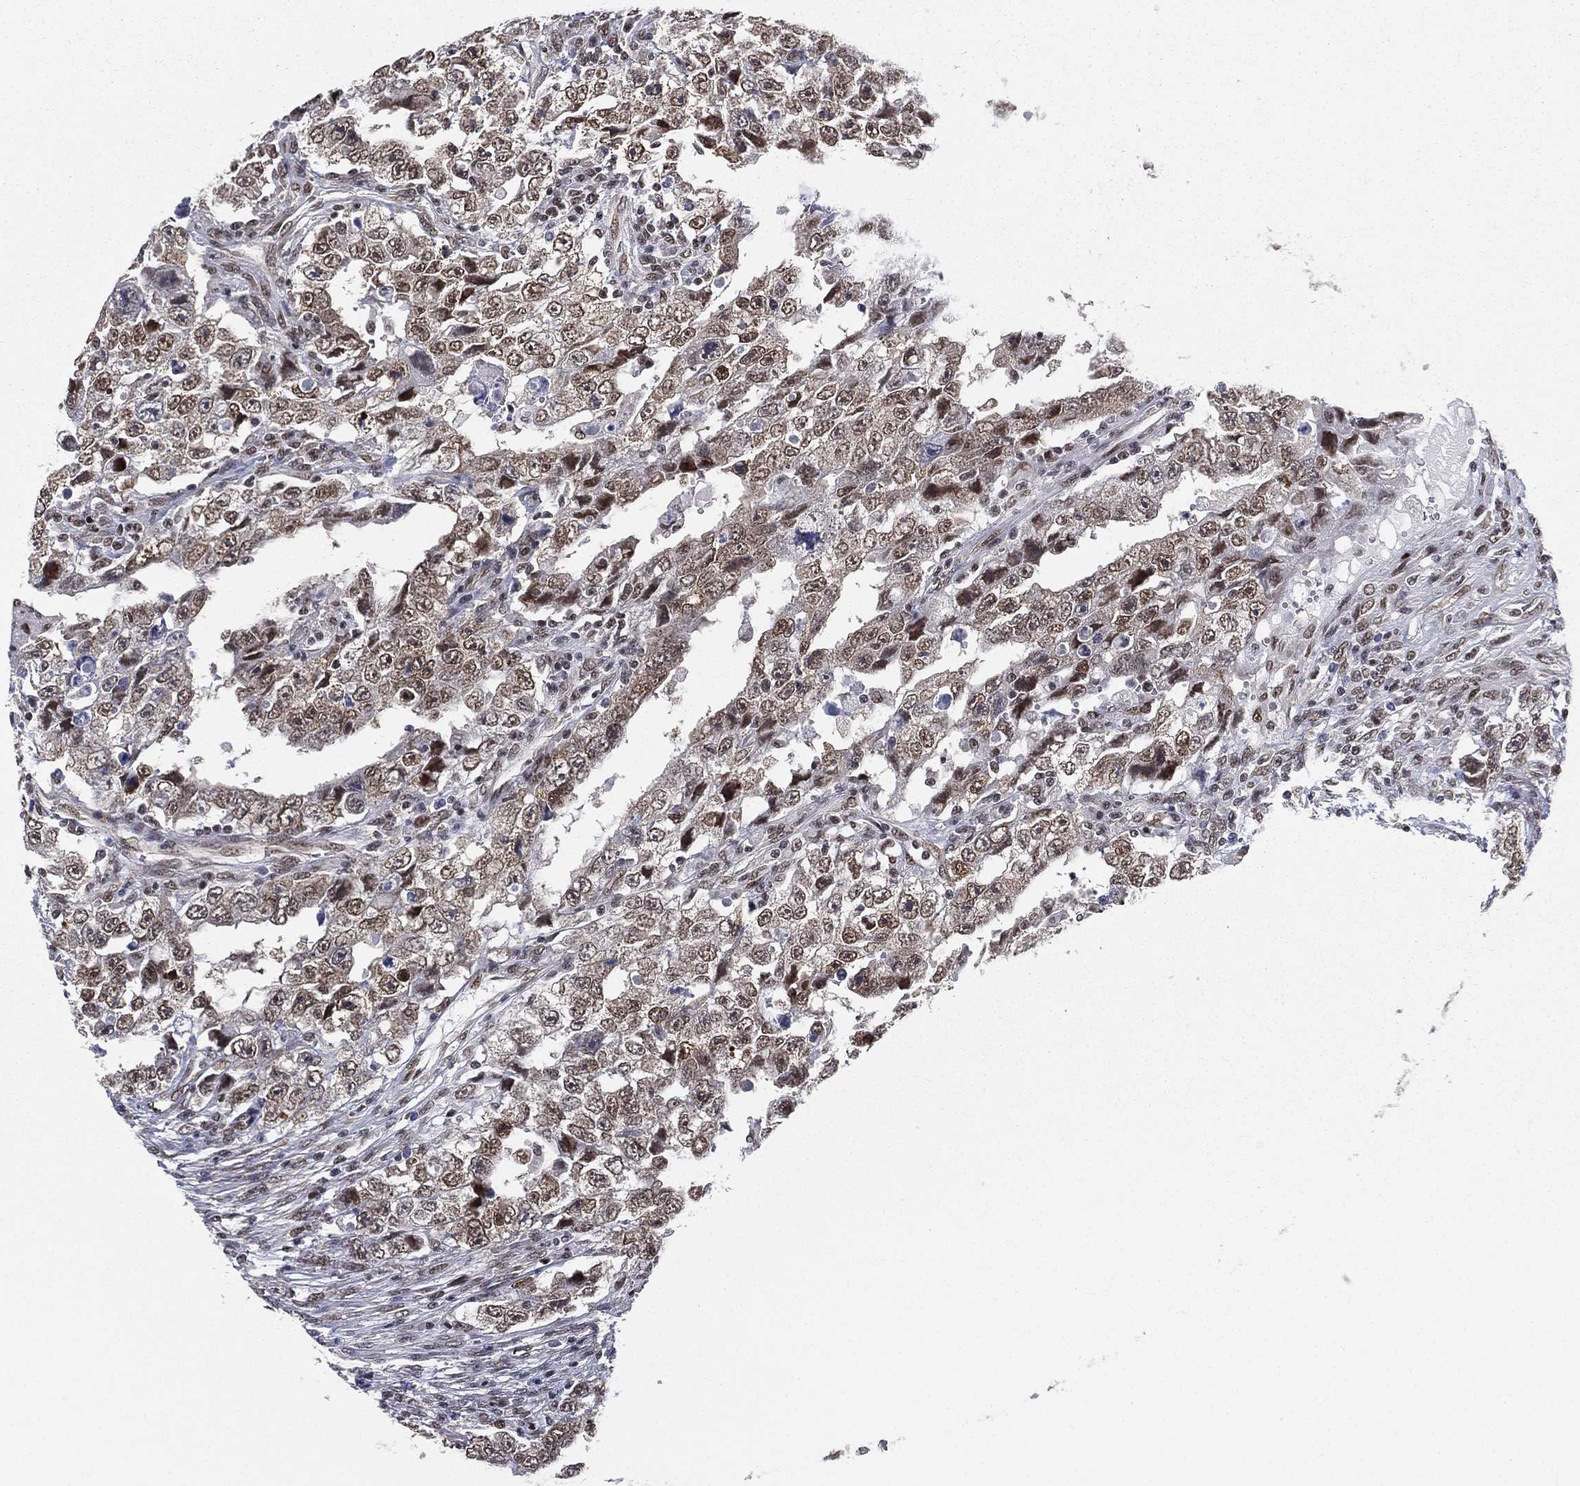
{"staining": {"intensity": "moderate", "quantity": ">75%", "location": "nuclear"}, "tissue": "testis cancer", "cell_type": "Tumor cells", "image_type": "cancer", "snomed": [{"axis": "morphology", "description": "Carcinoma, Embryonal, NOS"}, {"axis": "topography", "description": "Testis"}], "caption": "This micrograph shows immunohistochemistry (IHC) staining of testis cancer (embryonal carcinoma), with medium moderate nuclear positivity in about >75% of tumor cells.", "gene": "FUBP3", "patient": {"sex": "male", "age": 26}}